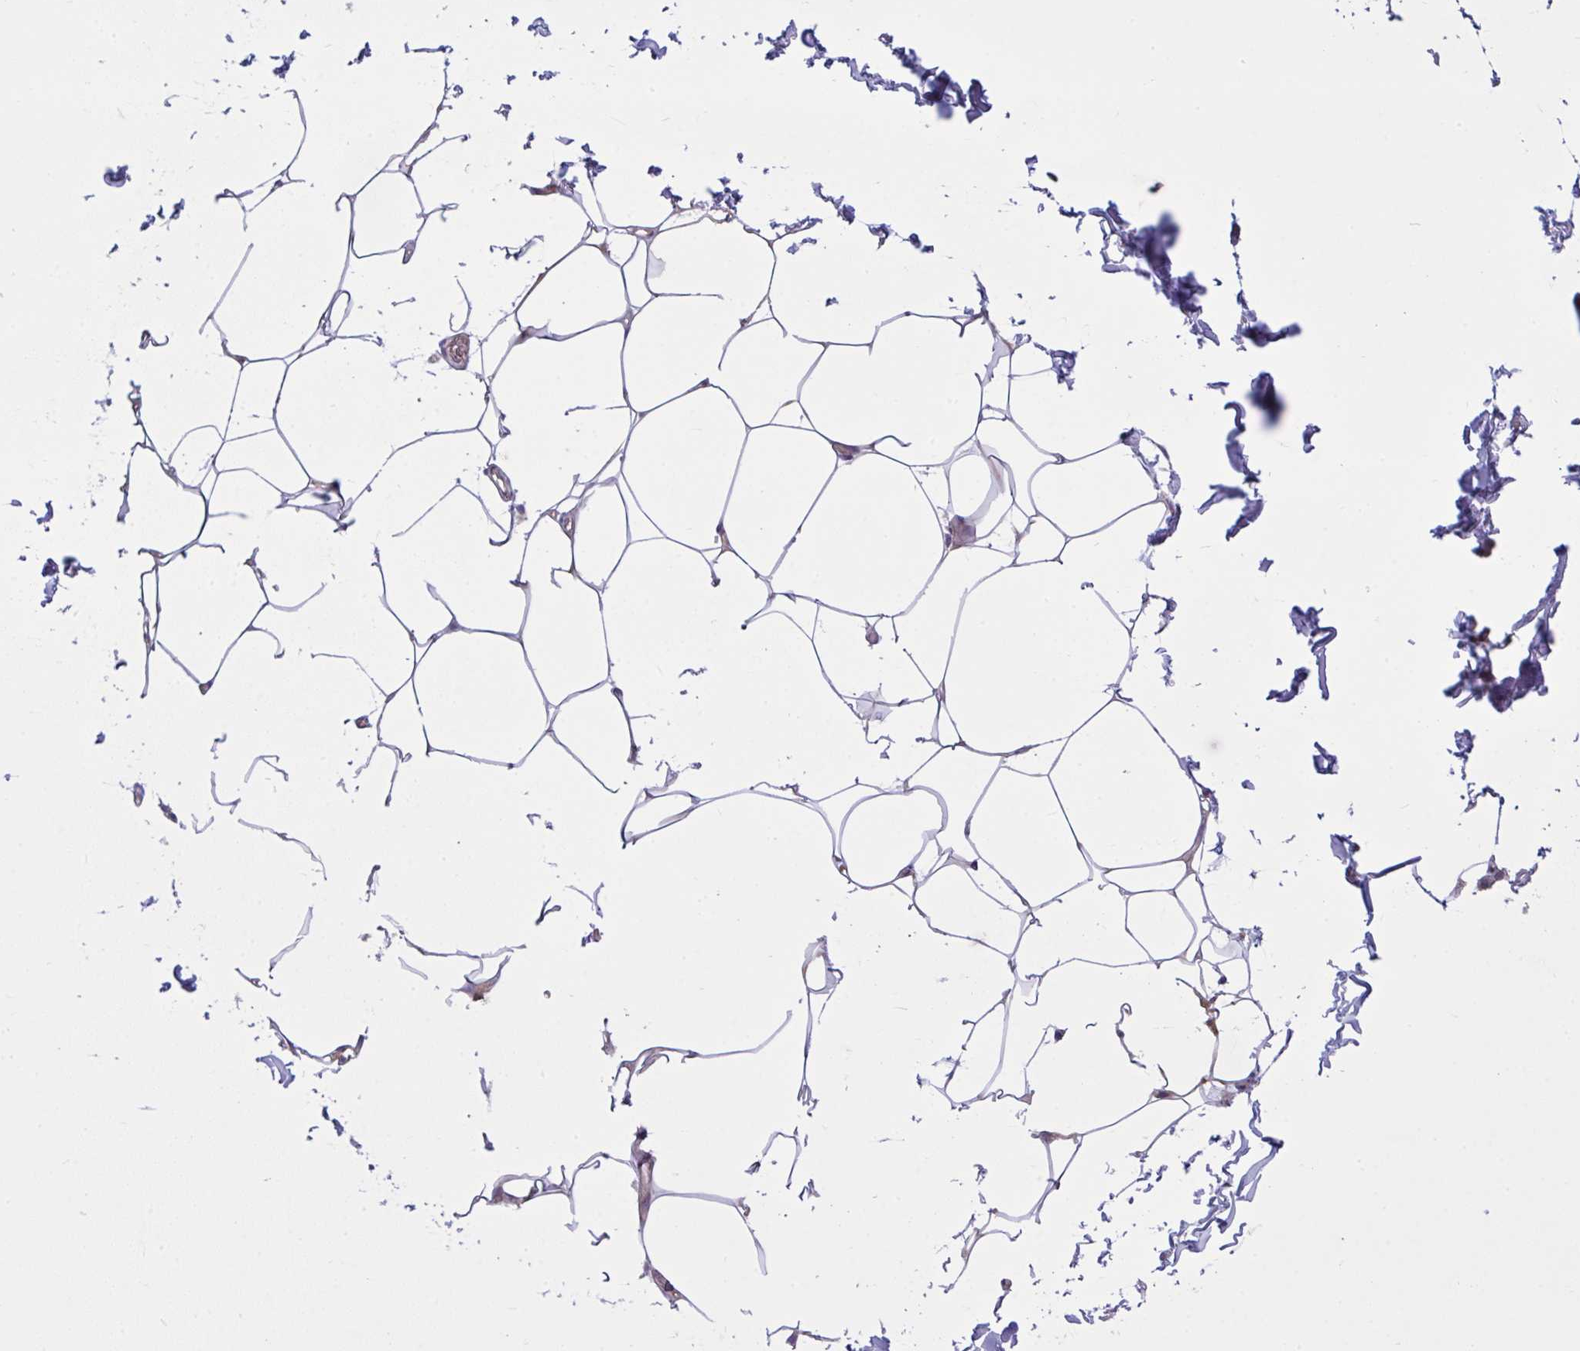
{"staining": {"intensity": "negative", "quantity": "none", "location": "none"}, "tissue": "adipose tissue", "cell_type": "Adipocytes", "image_type": "normal", "snomed": [{"axis": "morphology", "description": "Normal tissue, NOS"}, {"axis": "topography", "description": "Skin"}, {"axis": "topography", "description": "Peripheral nerve tissue"}], "caption": "DAB immunohistochemical staining of normal human adipose tissue exhibits no significant expression in adipocytes.", "gene": "GRB14", "patient": {"sex": "female", "age": 45}}